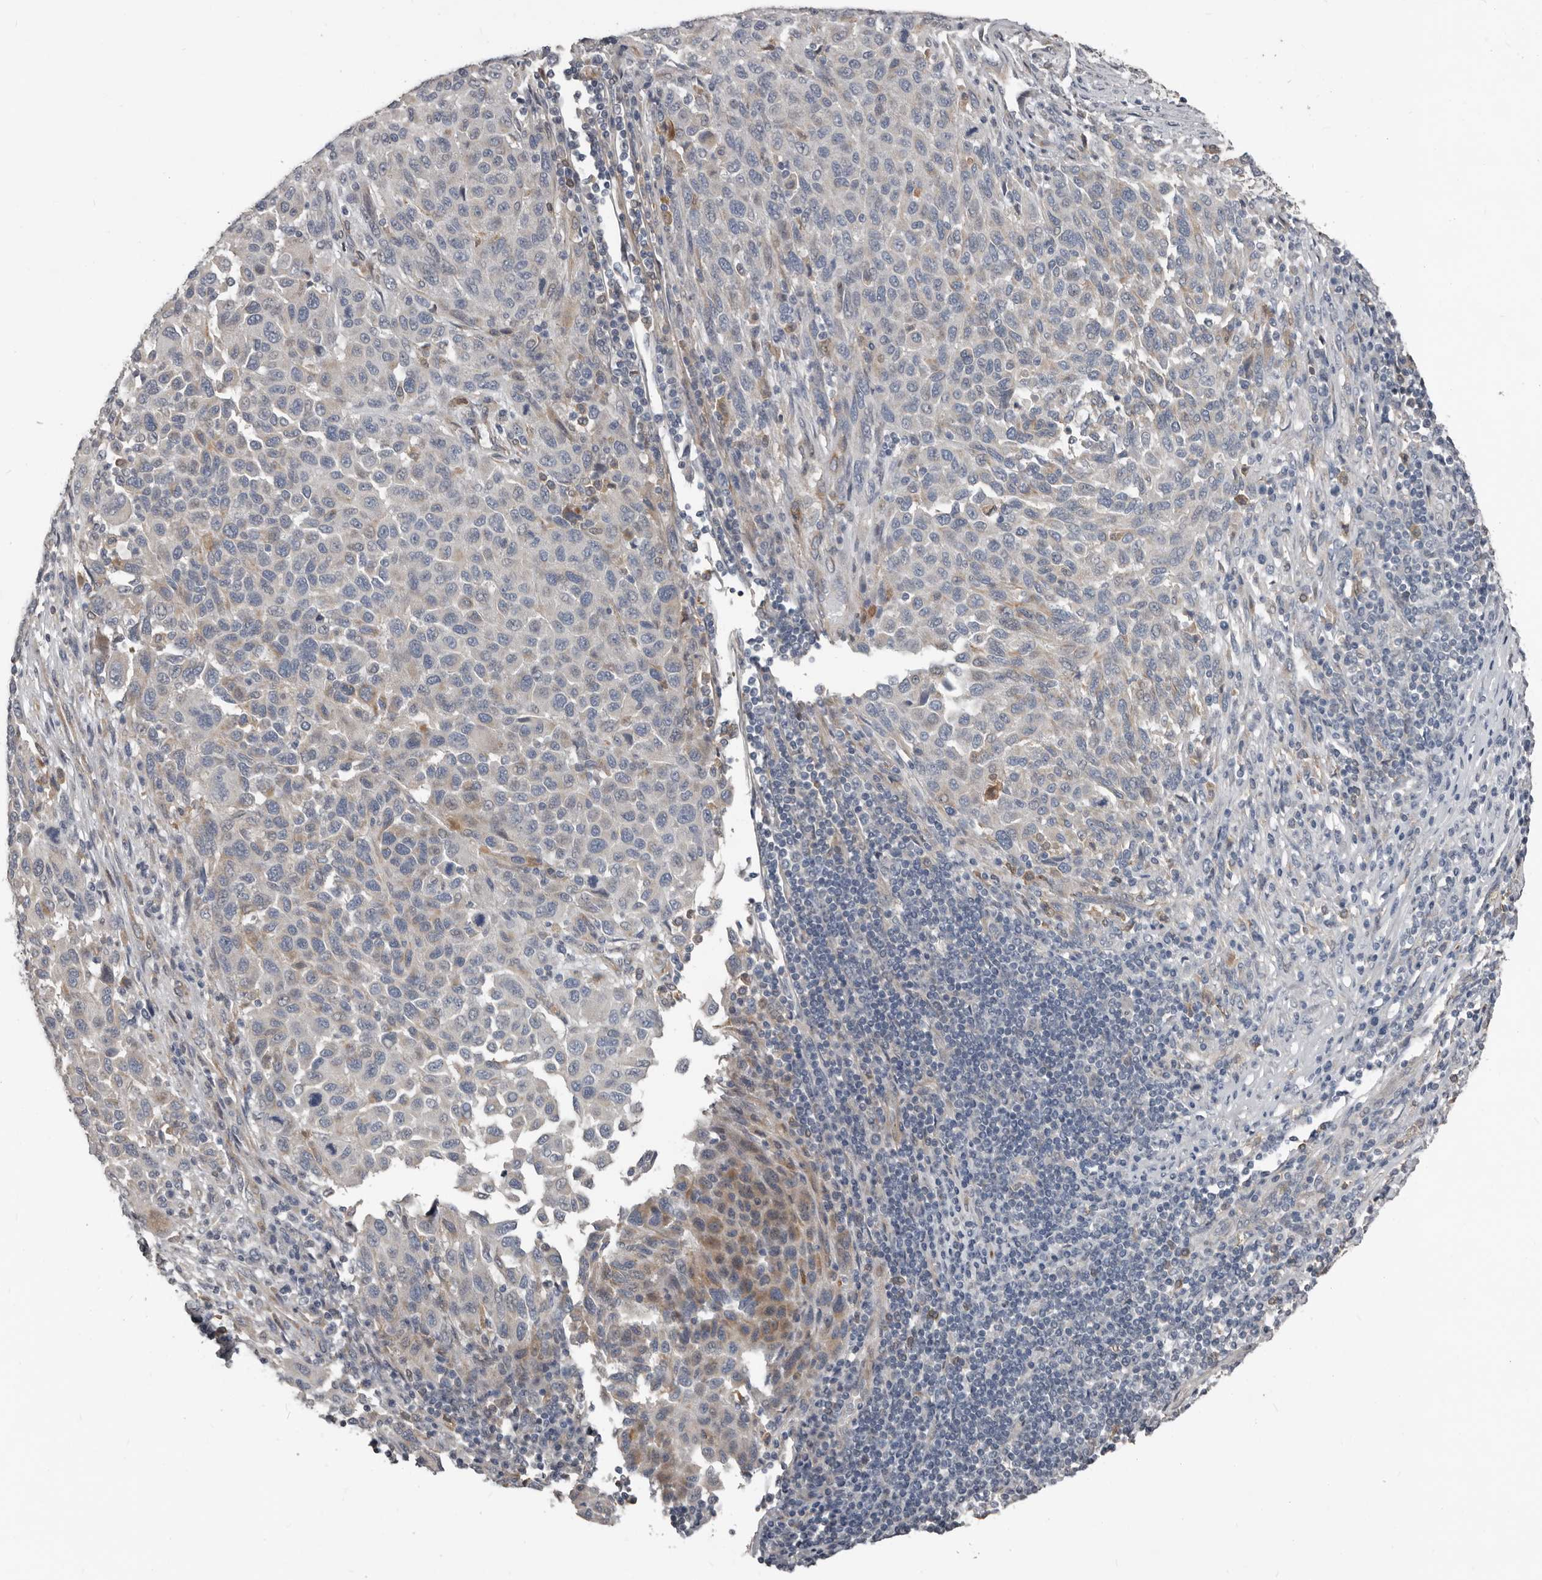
{"staining": {"intensity": "negative", "quantity": "none", "location": "none"}, "tissue": "melanoma", "cell_type": "Tumor cells", "image_type": "cancer", "snomed": [{"axis": "morphology", "description": "Malignant melanoma, Metastatic site"}, {"axis": "topography", "description": "Lymph node"}], "caption": "Tumor cells show no significant expression in melanoma.", "gene": "KCNJ8", "patient": {"sex": "male", "age": 61}}